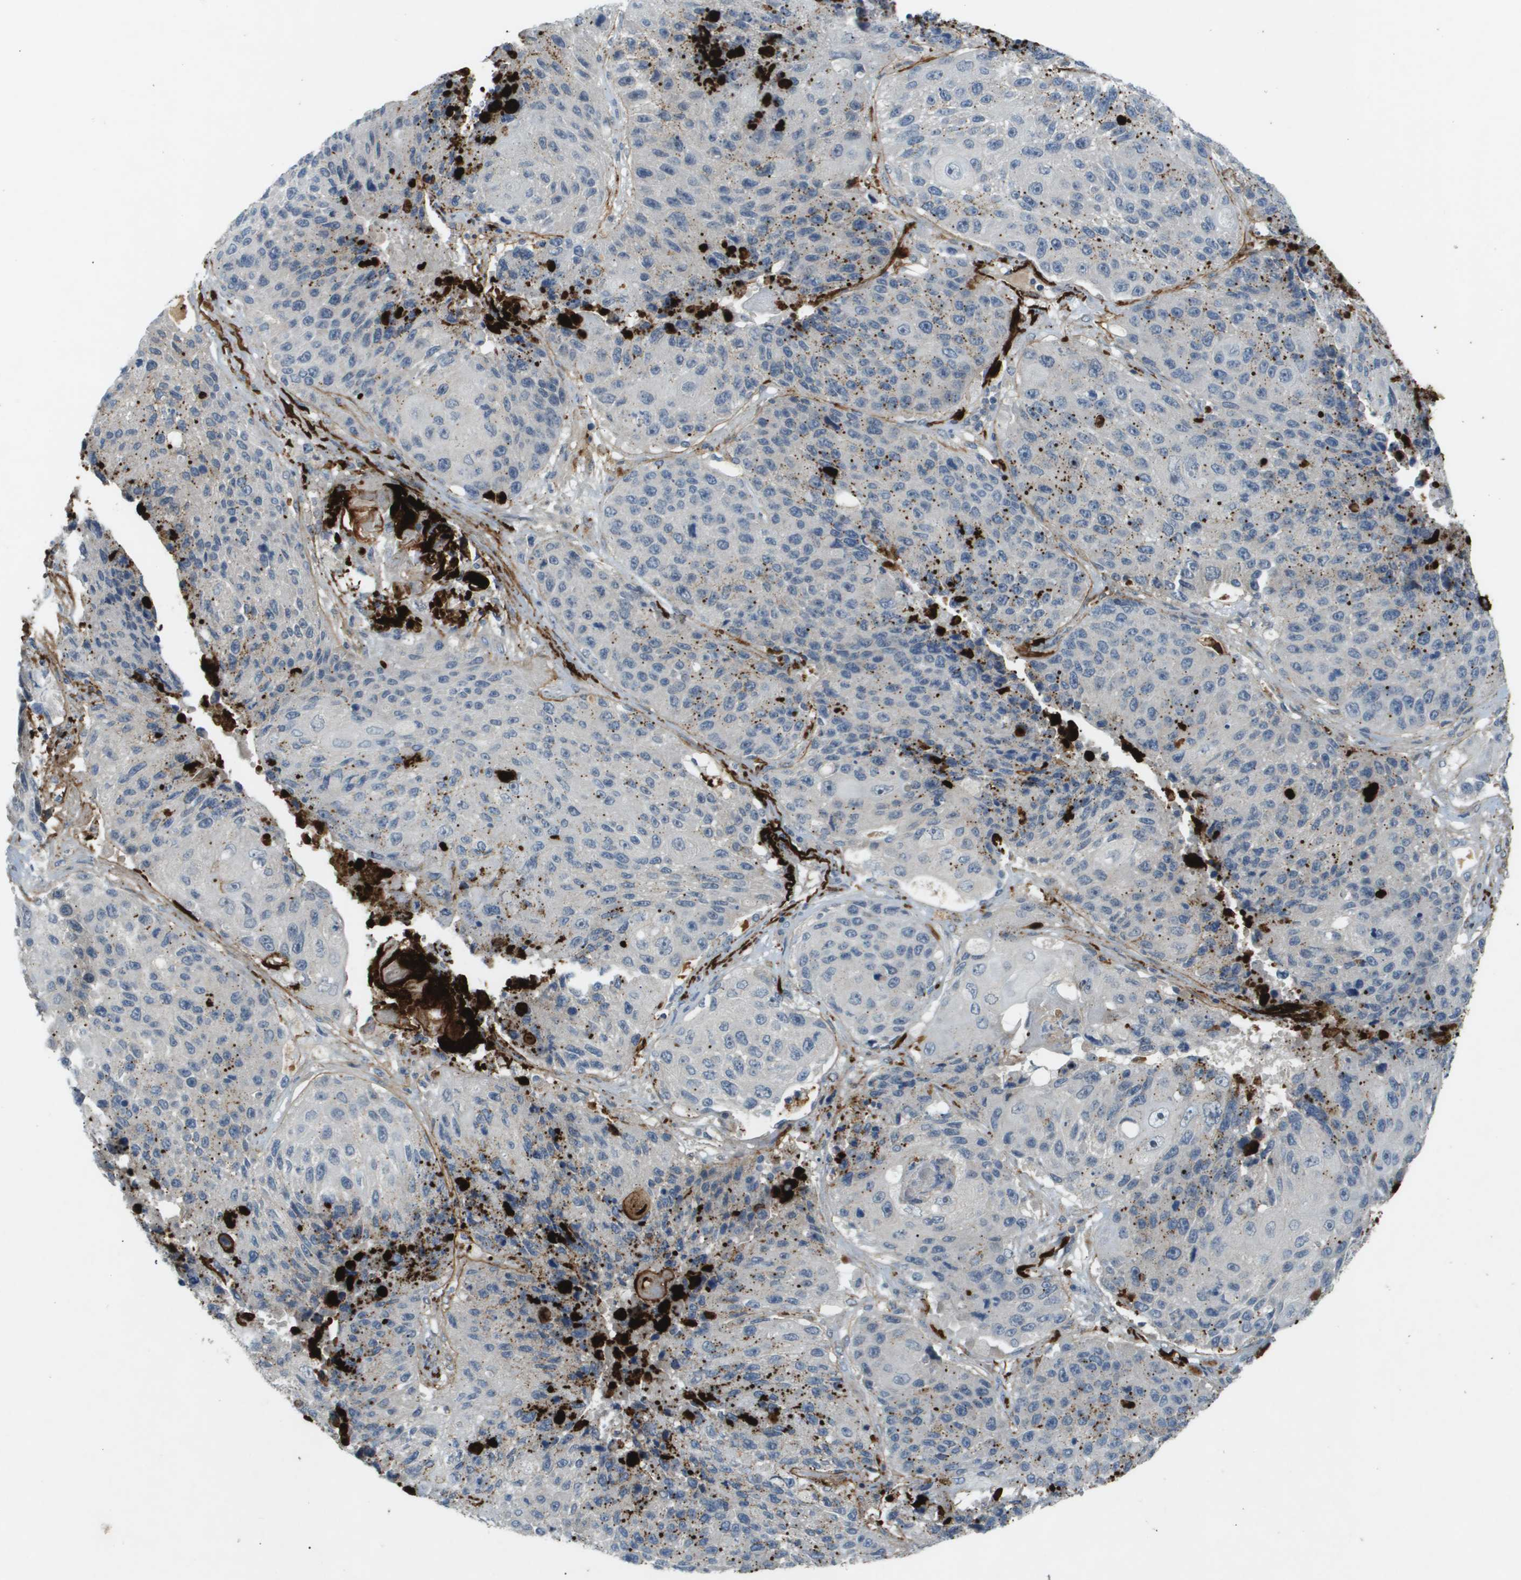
{"staining": {"intensity": "negative", "quantity": "none", "location": "none"}, "tissue": "lung cancer", "cell_type": "Tumor cells", "image_type": "cancer", "snomed": [{"axis": "morphology", "description": "Squamous cell carcinoma, NOS"}, {"axis": "topography", "description": "Lung"}], "caption": "A high-resolution histopathology image shows immunohistochemistry (IHC) staining of lung cancer, which exhibits no significant expression in tumor cells. (DAB immunohistochemistry with hematoxylin counter stain).", "gene": "VTN", "patient": {"sex": "male", "age": 61}}